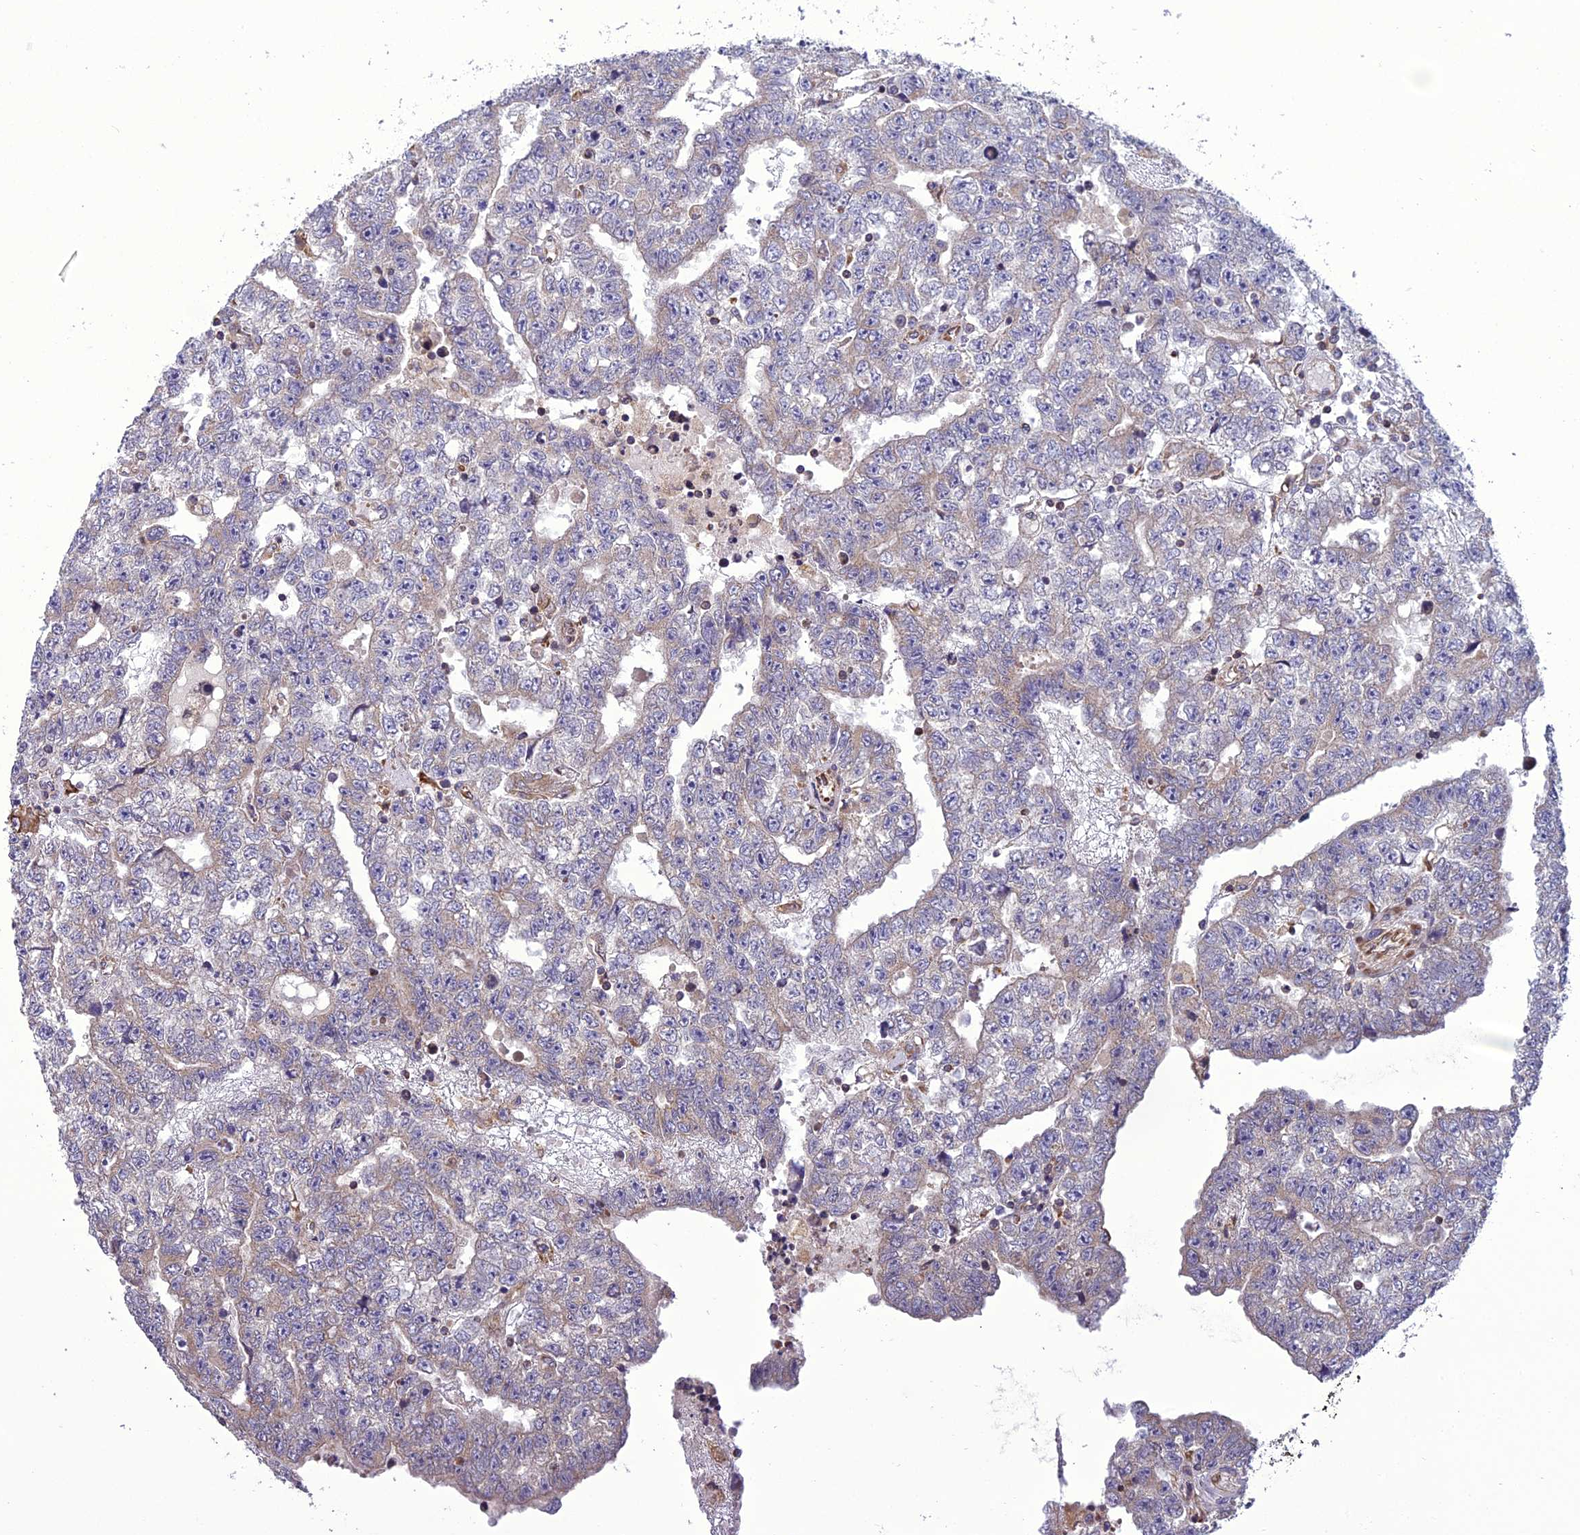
{"staining": {"intensity": "weak", "quantity": "<25%", "location": "cytoplasmic/membranous"}, "tissue": "testis cancer", "cell_type": "Tumor cells", "image_type": "cancer", "snomed": [{"axis": "morphology", "description": "Carcinoma, Embryonal, NOS"}, {"axis": "topography", "description": "Testis"}], "caption": "Embryonal carcinoma (testis) was stained to show a protein in brown. There is no significant positivity in tumor cells.", "gene": "GIMAP1", "patient": {"sex": "male", "age": 25}}